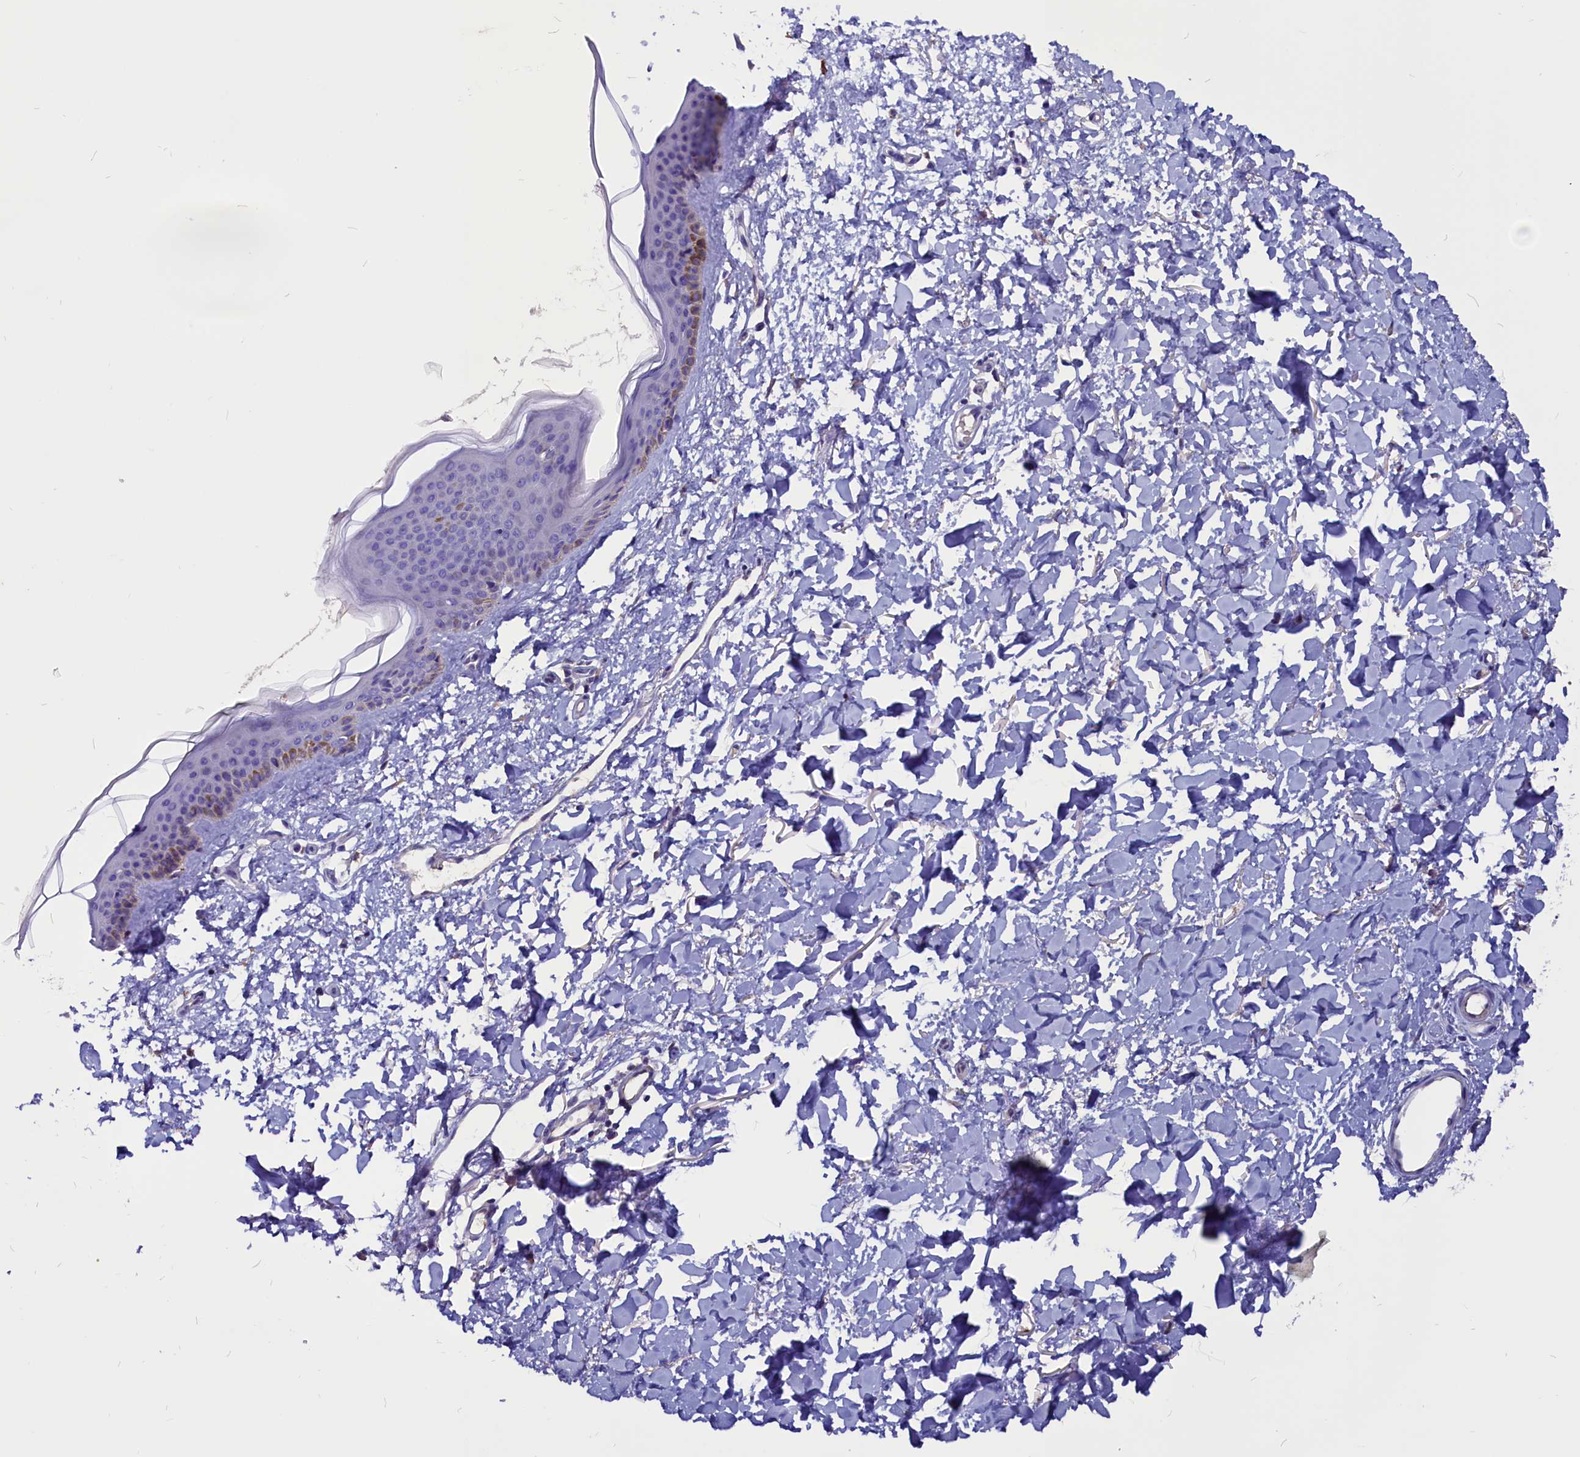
{"staining": {"intensity": "negative", "quantity": "none", "location": "none"}, "tissue": "skin", "cell_type": "Fibroblasts", "image_type": "normal", "snomed": [{"axis": "morphology", "description": "Normal tissue, NOS"}, {"axis": "topography", "description": "Skin"}], "caption": "Immunohistochemical staining of unremarkable human skin displays no significant staining in fibroblasts.", "gene": "CCBE1", "patient": {"sex": "female", "age": 58}}